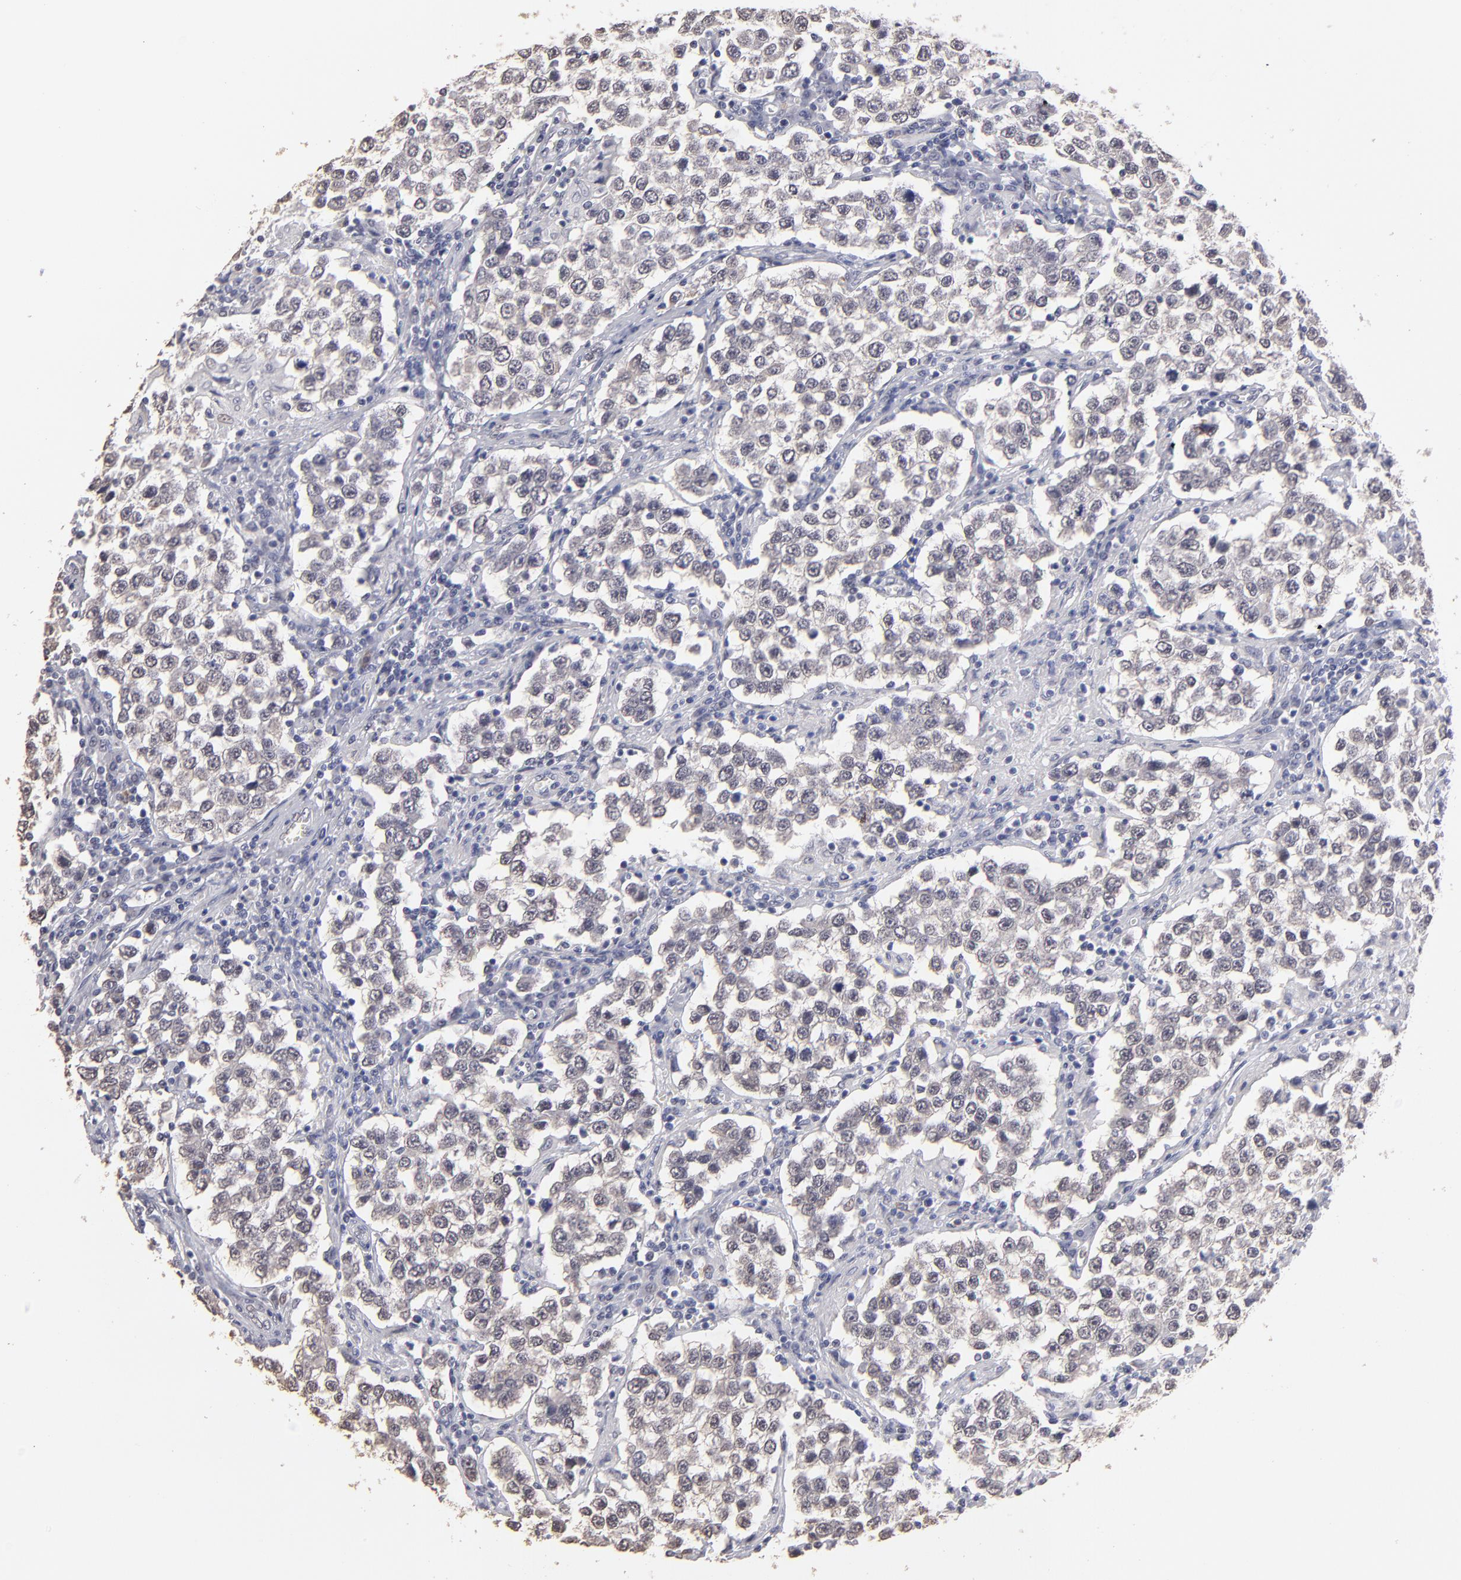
{"staining": {"intensity": "weak", "quantity": "<25%", "location": "cytoplasmic/membranous"}, "tissue": "testis cancer", "cell_type": "Tumor cells", "image_type": "cancer", "snomed": [{"axis": "morphology", "description": "Seminoma, NOS"}, {"axis": "topography", "description": "Testis"}], "caption": "Human testis seminoma stained for a protein using immunohistochemistry shows no expression in tumor cells.", "gene": "MGAM", "patient": {"sex": "male", "age": 36}}